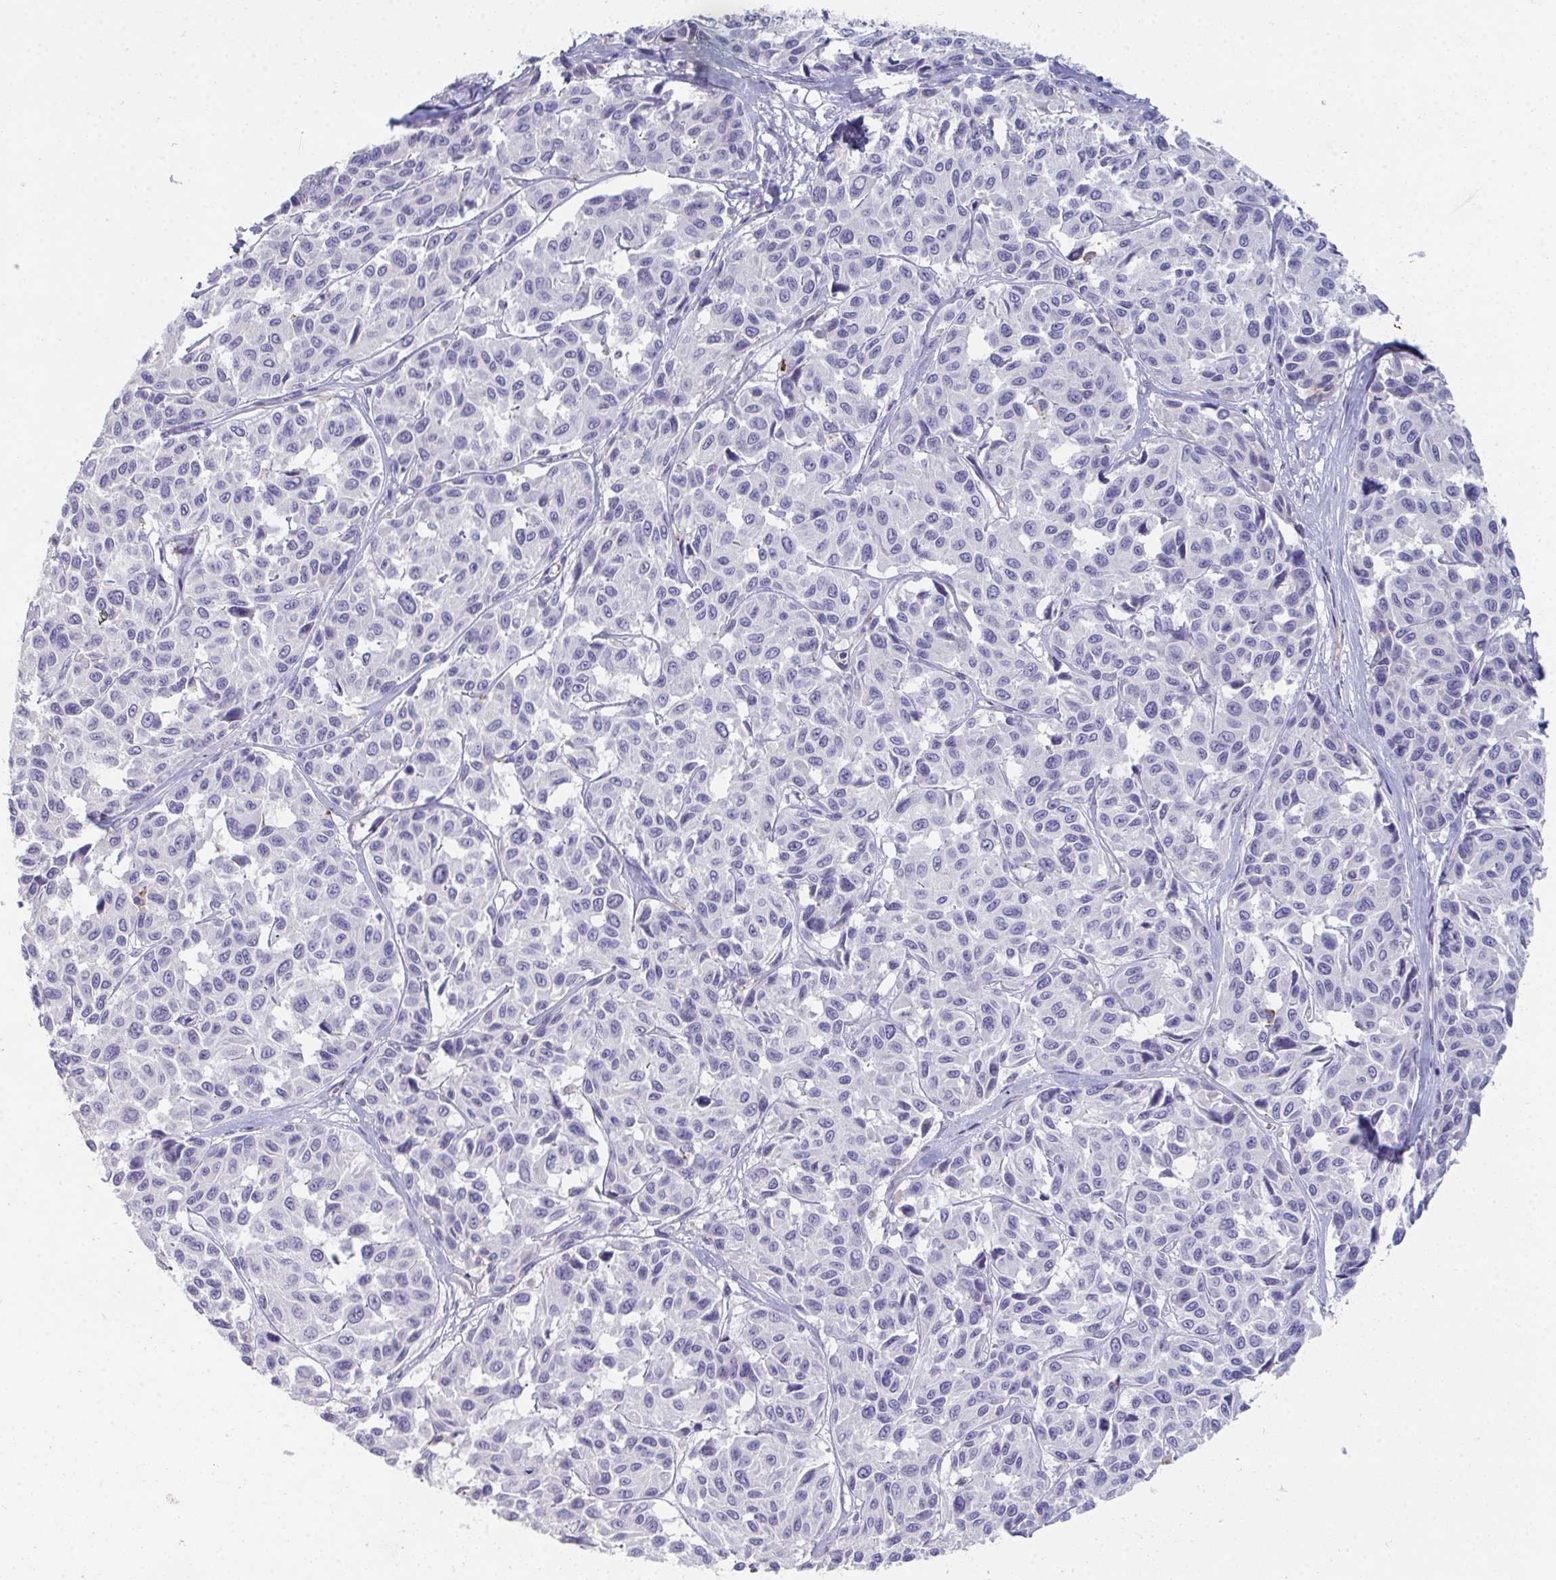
{"staining": {"intensity": "negative", "quantity": "none", "location": "none"}, "tissue": "melanoma", "cell_type": "Tumor cells", "image_type": "cancer", "snomed": [{"axis": "morphology", "description": "Malignant melanoma, NOS"}, {"axis": "topography", "description": "Skin"}], "caption": "Immunohistochemistry (IHC) micrograph of neoplastic tissue: melanoma stained with DAB (3,3'-diaminobenzidine) exhibits no significant protein expression in tumor cells.", "gene": "ADAM21", "patient": {"sex": "female", "age": 66}}